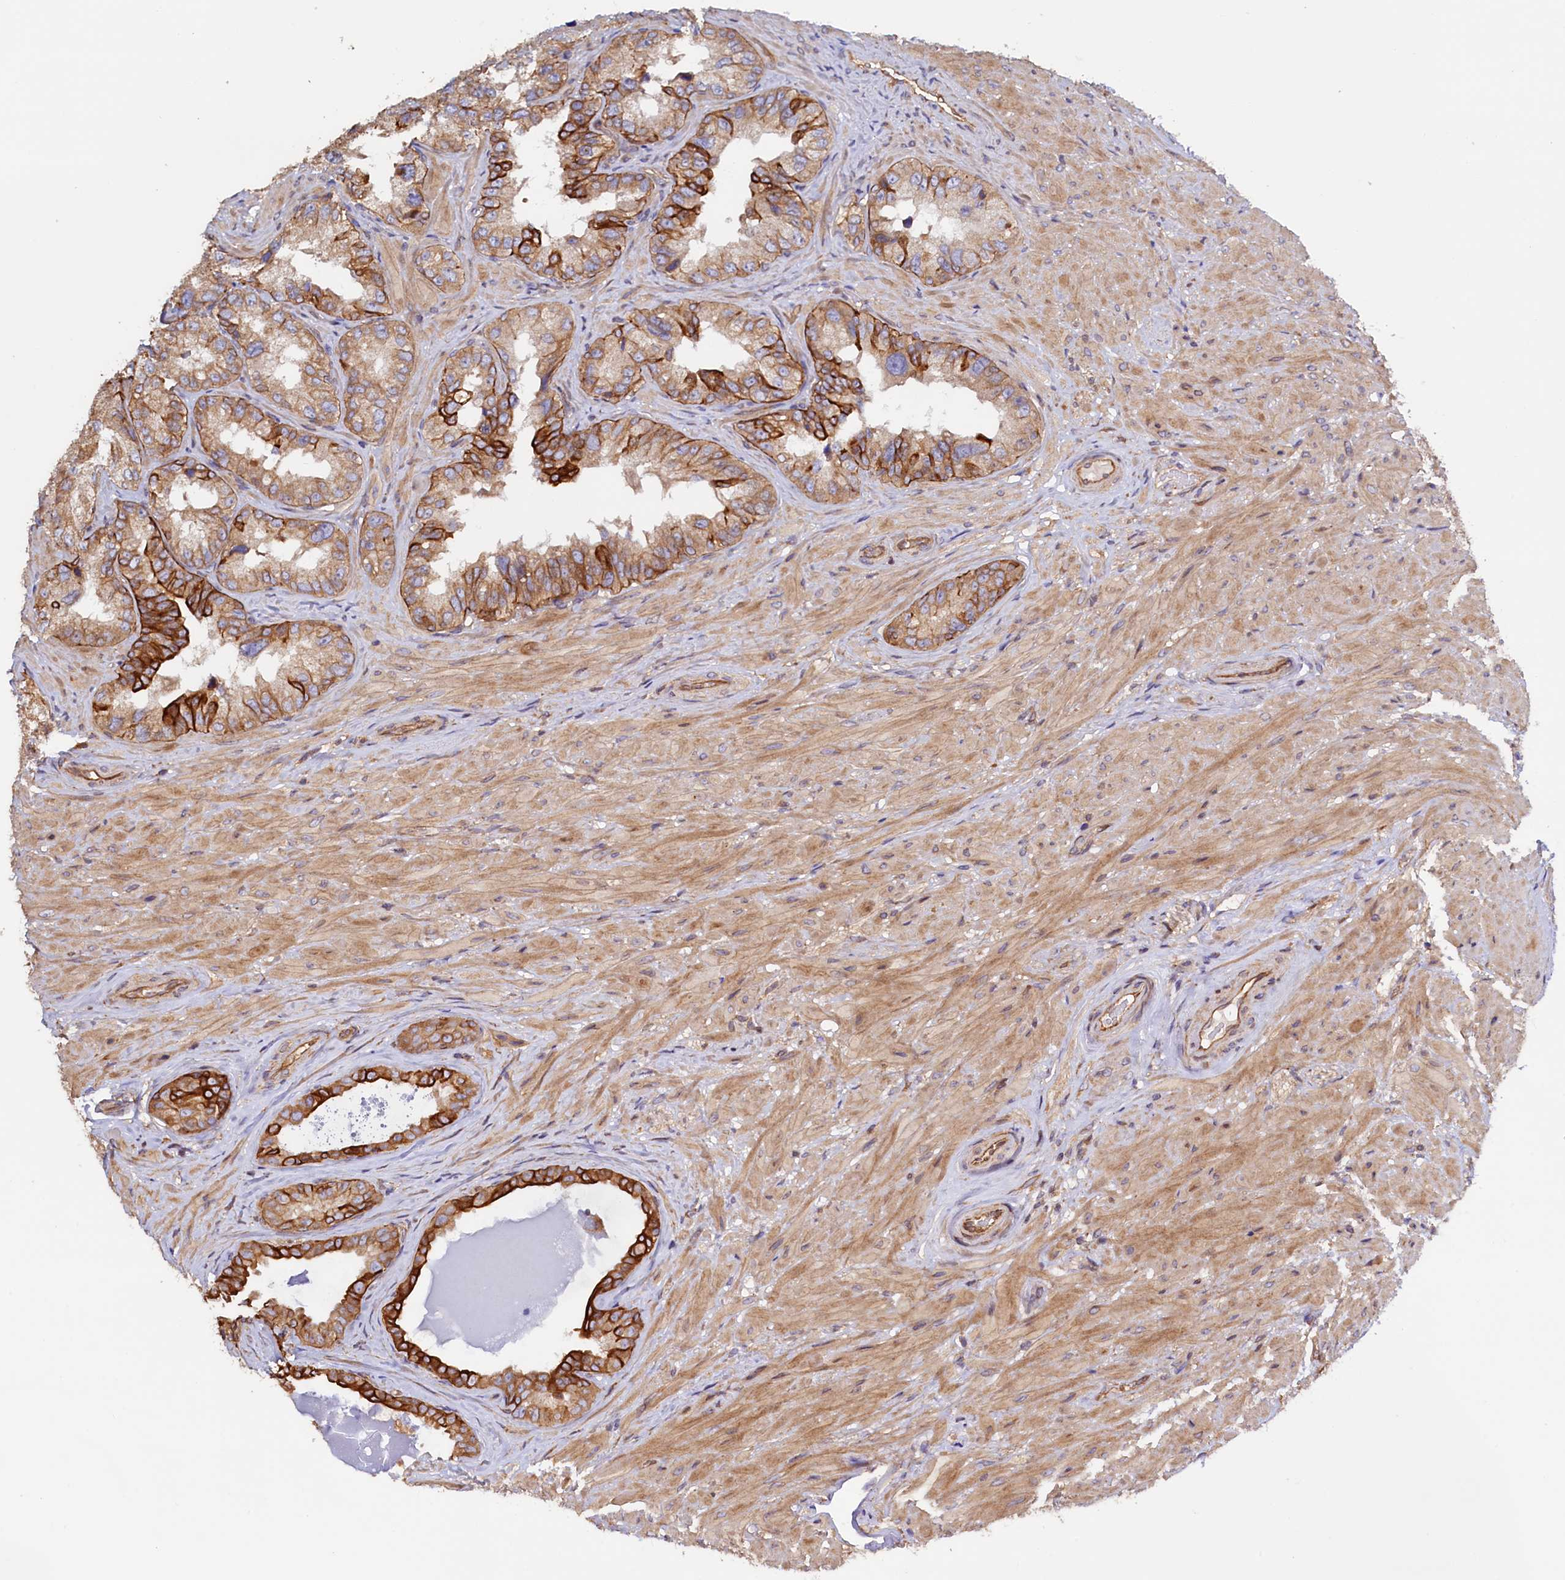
{"staining": {"intensity": "strong", "quantity": "25%-75%", "location": "cytoplasmic/membranous"}, "tissue": "seminal vesicle", "cell_type": "Glandular cells", "image_type": "normal", "snomed": [{"axis": "morphology", "description": "Normal tissue, NOS"}, {"axis": "topography", "description": "Seminal veicle"}, {"axis": "topography", "description": "Peripheral nerve tissue"}], "caption": "Unremarkable seminal vesicle demonstrates strong cytoplasmic/membranous expression in about 25%-75% of glandular cells.", "gene": "ATXN2L", "patient": {"sex": "male", "age": 67}}